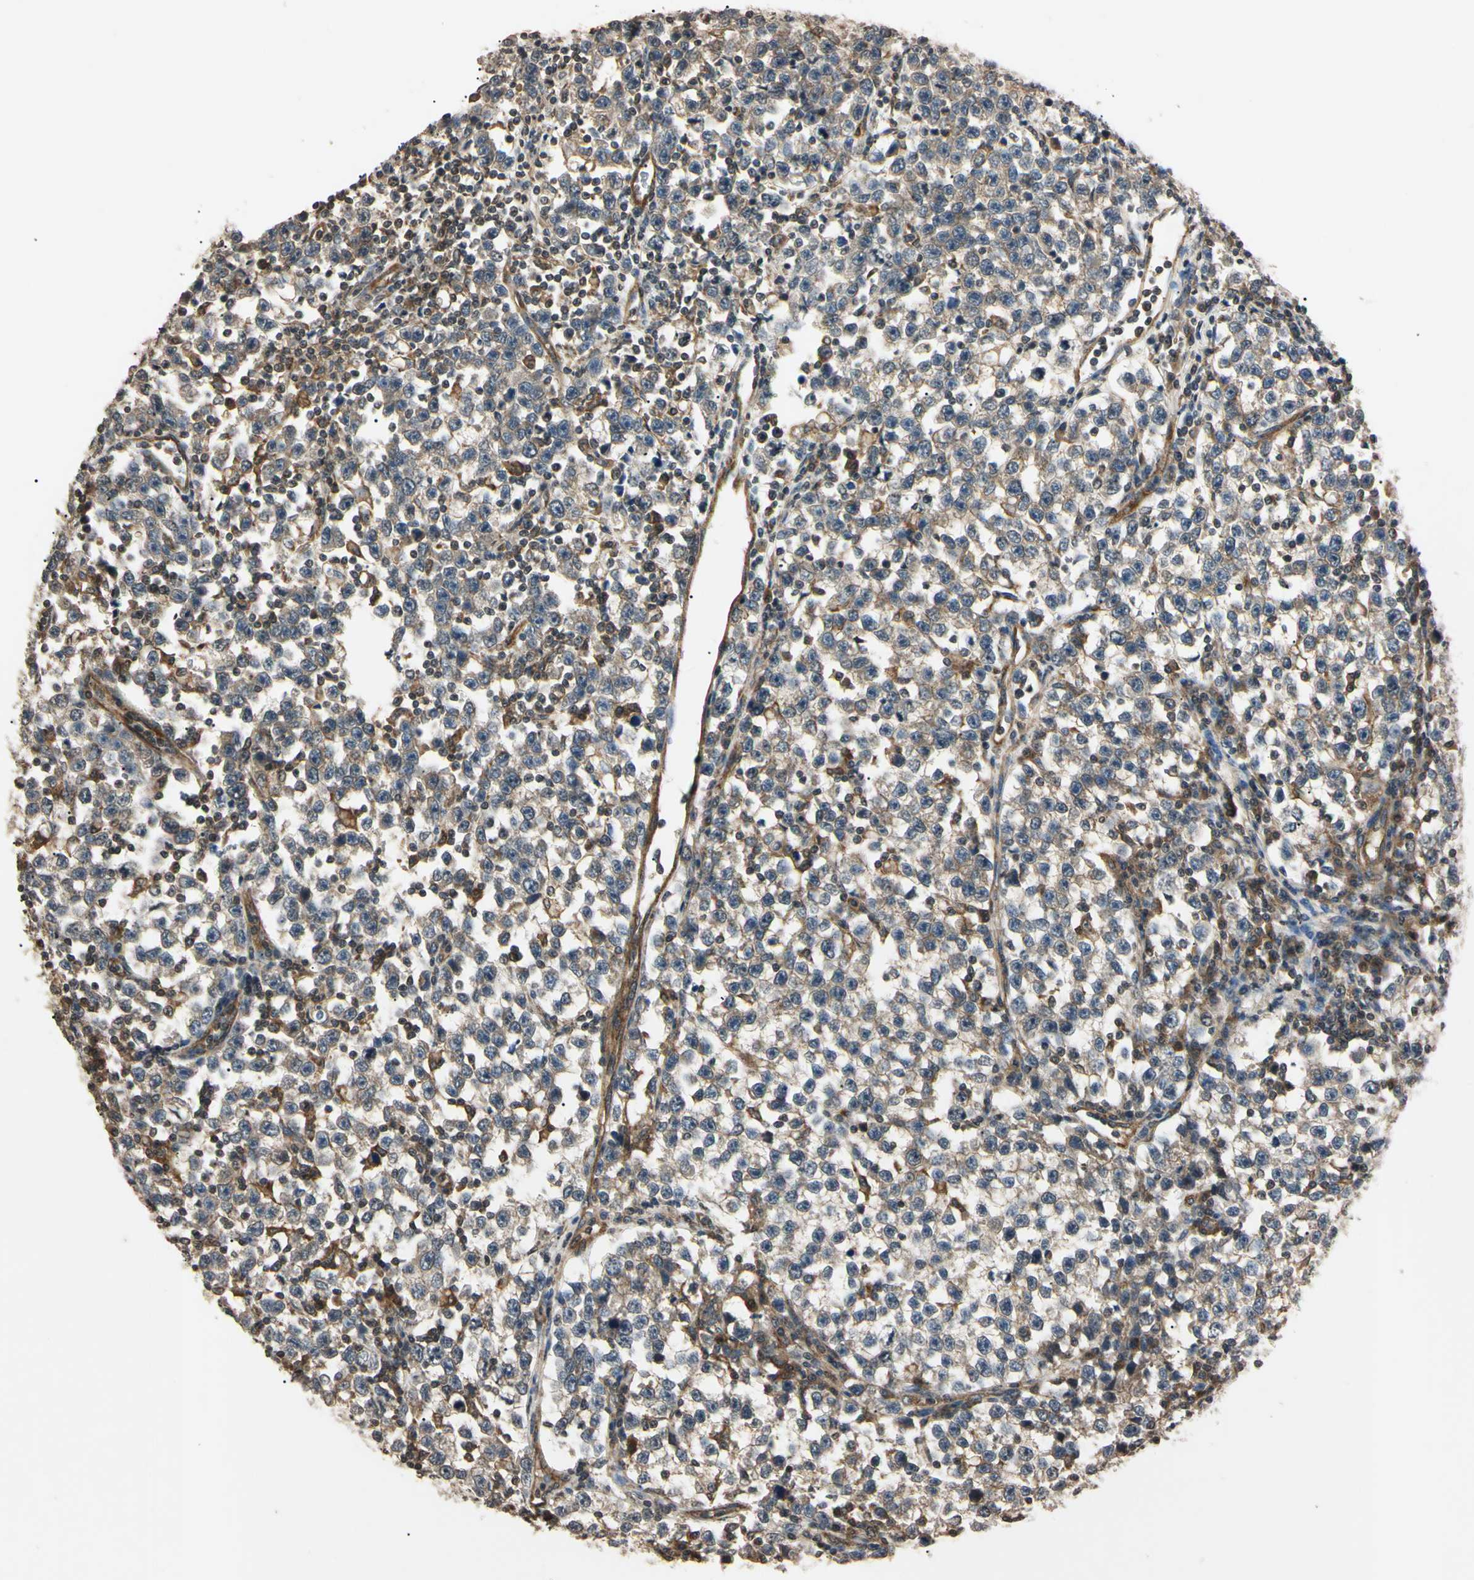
{"staining": {"intensity": "weak", "quantity": "<25%", "location": "cytoplasmic/membranous"}, "tissue": "testis cancer", "cell_type": "Tumor cells", "image_type": "cancer", "snomed": [{"axis": "morphology", "description": "Seminoma, NOS"}, {"axis": "topography", "description": "Testis"}], "caption": "Tumor cells show no significant positivity in testis seminoma.", "gene": "EPN1", "patient": {"sex": "male", "age": 43}}